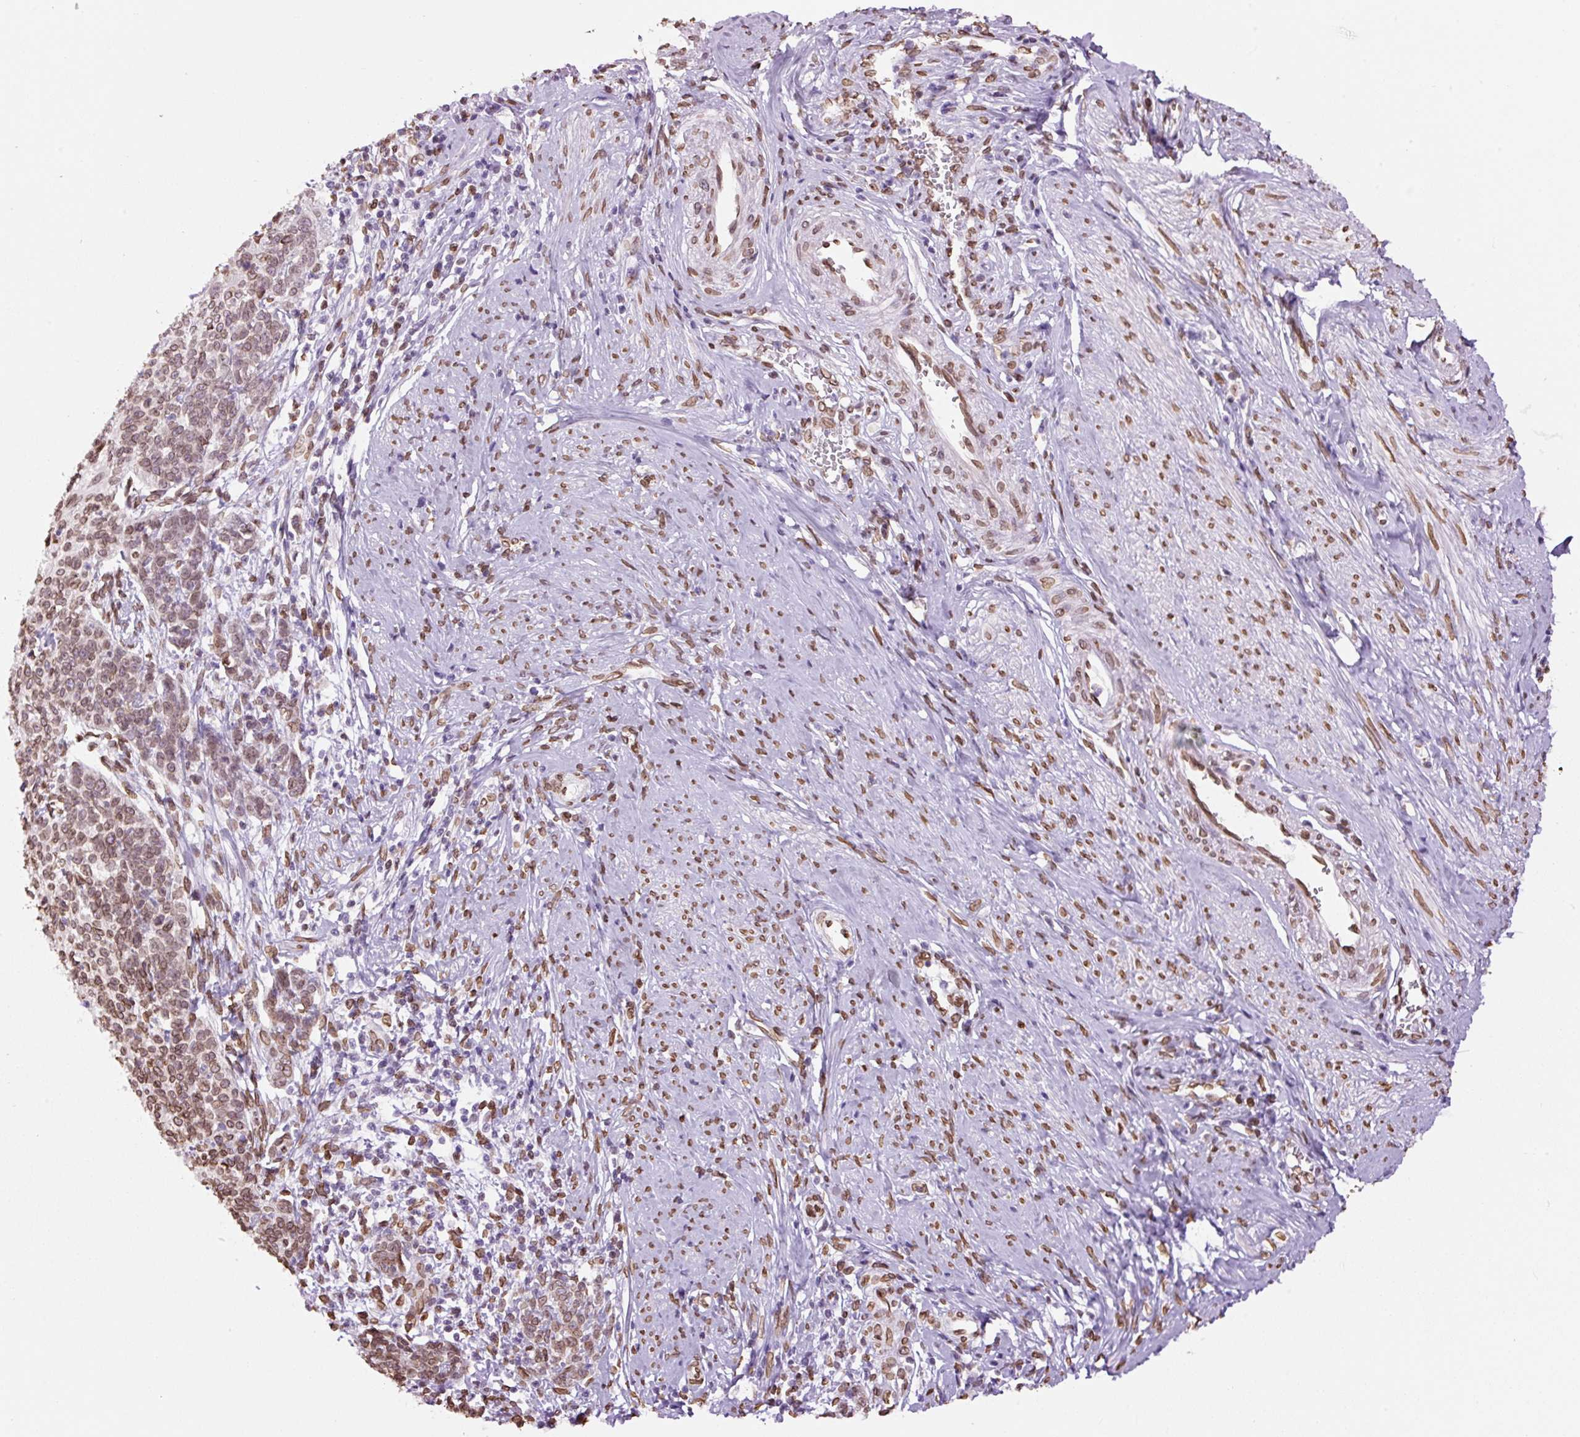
{"staining": {"intensity": "moderate", "quantity": ">75%", "location": "cytoplasmic/membranous,nuclear"}, "tissue": "cervical cancer", "cell_type": "Tumor cells", "image_type": "cancer", "snomed": [{"axis": "morphology", "description": "Squamous cell carcinoma, NOS"}, {"axis": "topography", "description": "Cervix"}], "caption": "Squamous cell carcinoma (cervical) stained for a protein (brown) shows moderate cytoplasmic/membranous and nuclear positive expression in about >75% of tumor cells.", "gene": "ZNF224", "patient": {"sex": "female", "age": 39}}